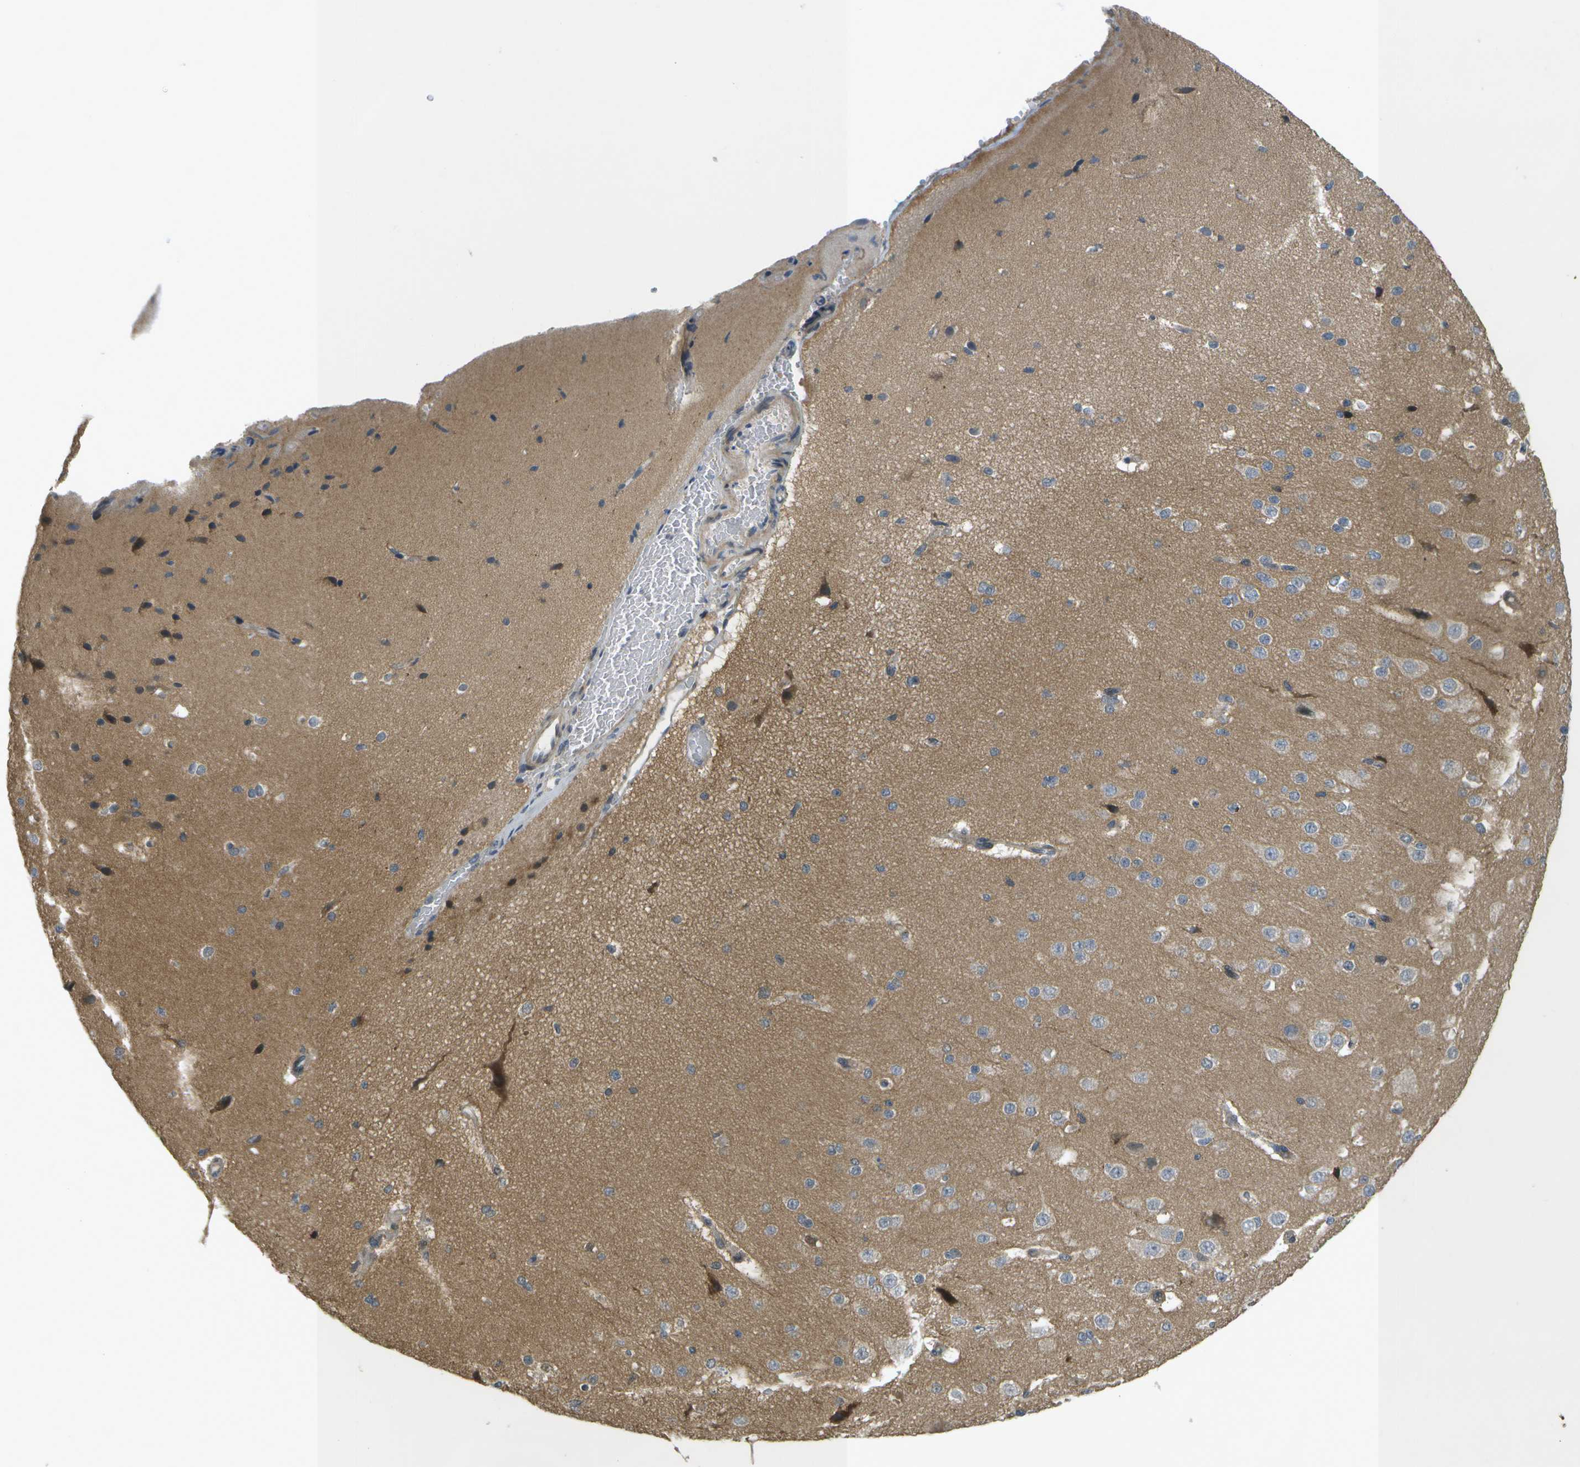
{"staining": {"intensity": "weak", "quantity": ">75%", "location": "cytoplasmic/membranous"}, "tissue": "cerebral cortex", "cell_type": "Endothelial cells", "image_type": "normal", "snomed": [{"axis": "morphology", "description": "Normal tissue, NOS"}, {"axis": "morphology", "description": "Developmental malformation"}, {"axis": "topography", "description": "Cerebral cortex"}], "caption": "Immunohistochemistry photomicrograph of unremarkable cerebral cortex: human cerebral cortex stained using immunohistochemistry demonstrates low levels of weak protein expression localized specifically in the cytoplasmic/membranous of endothelial cells, appearing as a cytoplasmic/membranous brown color.", "gene": "WNK2", "patient": {"sex": "female", "age": 30}}